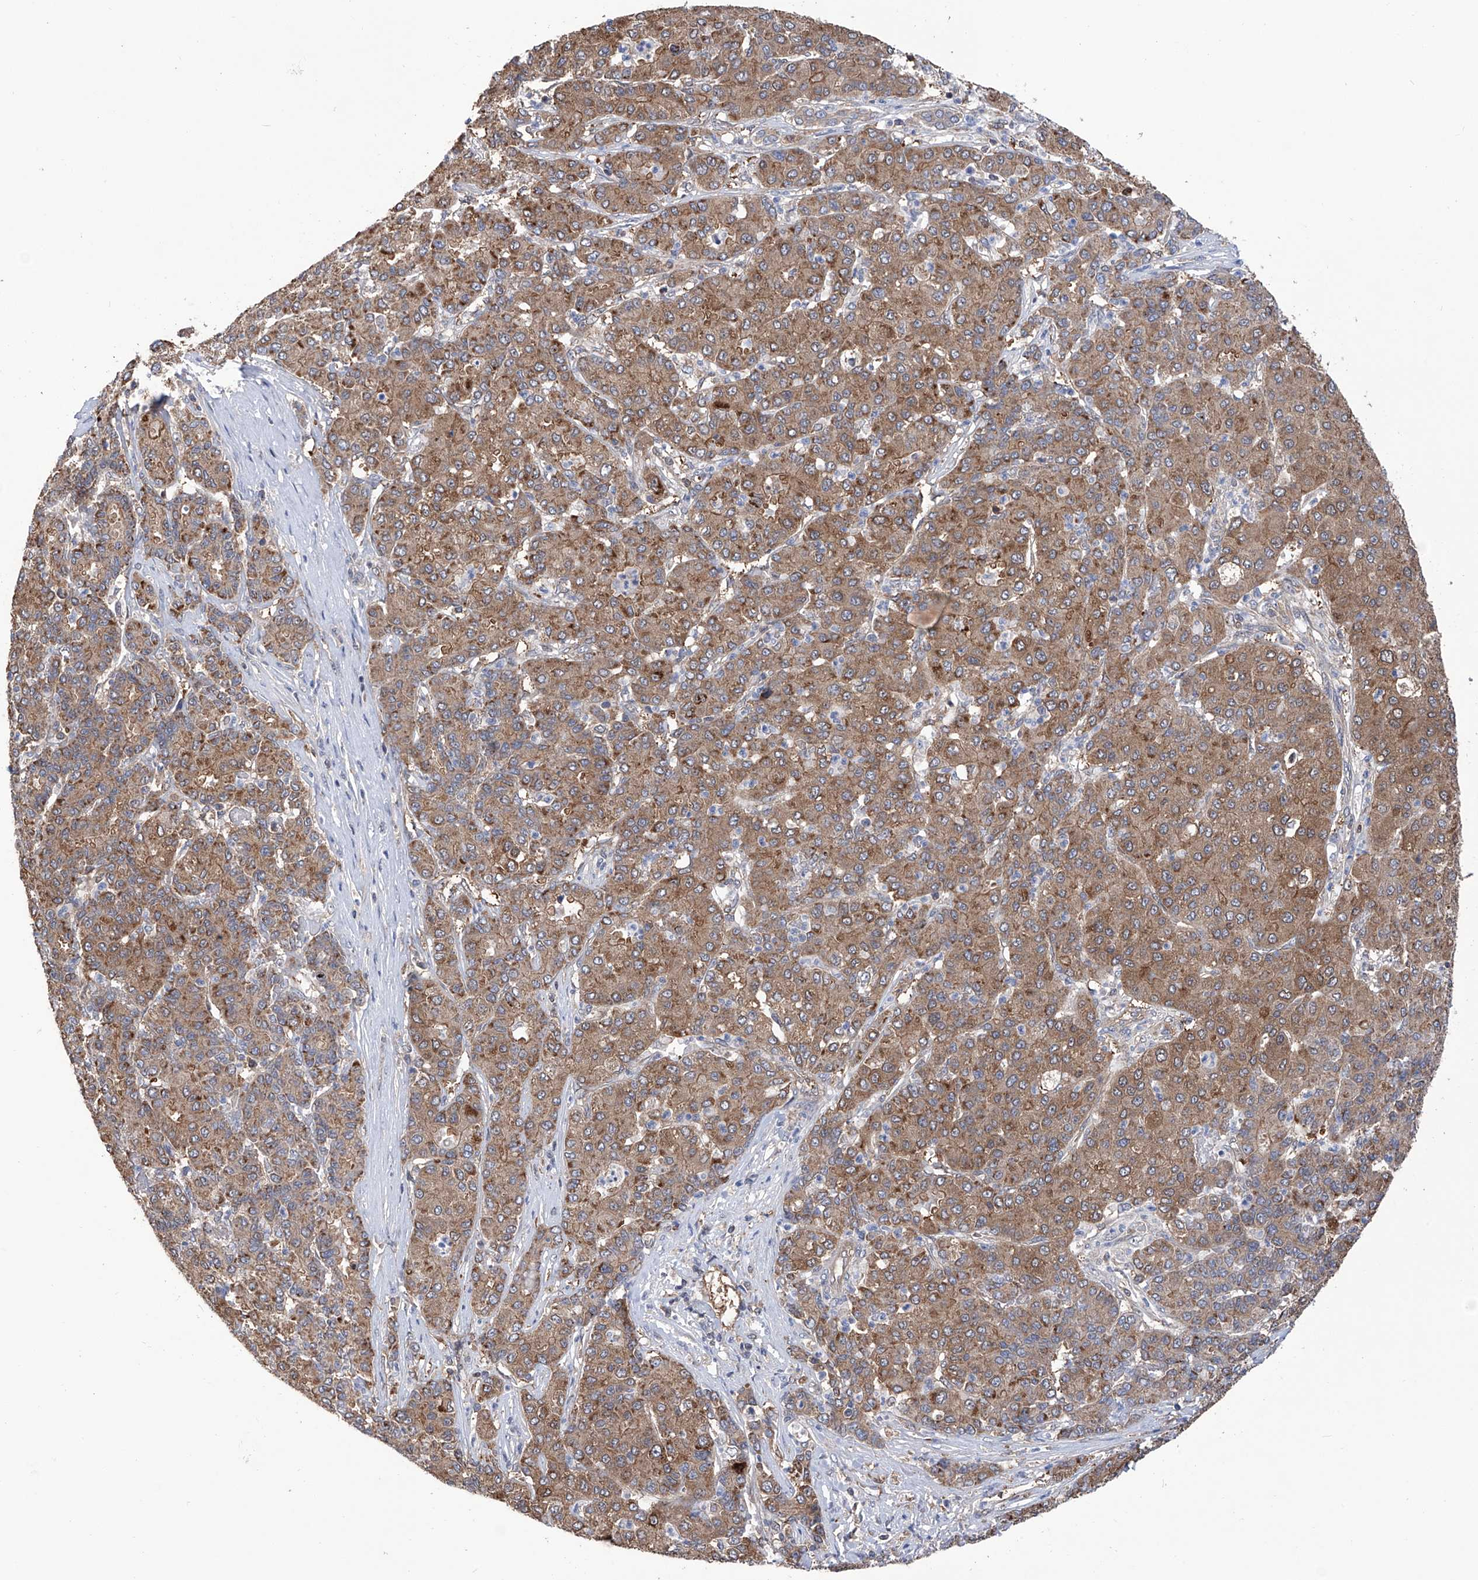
{"staining": {"intensity": "moderate", "quantity": ">75%", "location": "cytoplasmic/membranous"}, "tissue": "liver cancer", "cell_type": "Tumor cells", "image_type": "cancer", "snomed": [{"axis": "morphology", "description": "Carcinoma, Hepatocellular, NOS"}, {"axis": "topography", "description": "Liver"}], "caption": "Protein staining of liver cancer tissue demonstrates moderate cytoplasmic/membranous expression in about >75% of tumor cells.", "gene": "NUDT17", "patient": {"sex": "male", "age": 65}}